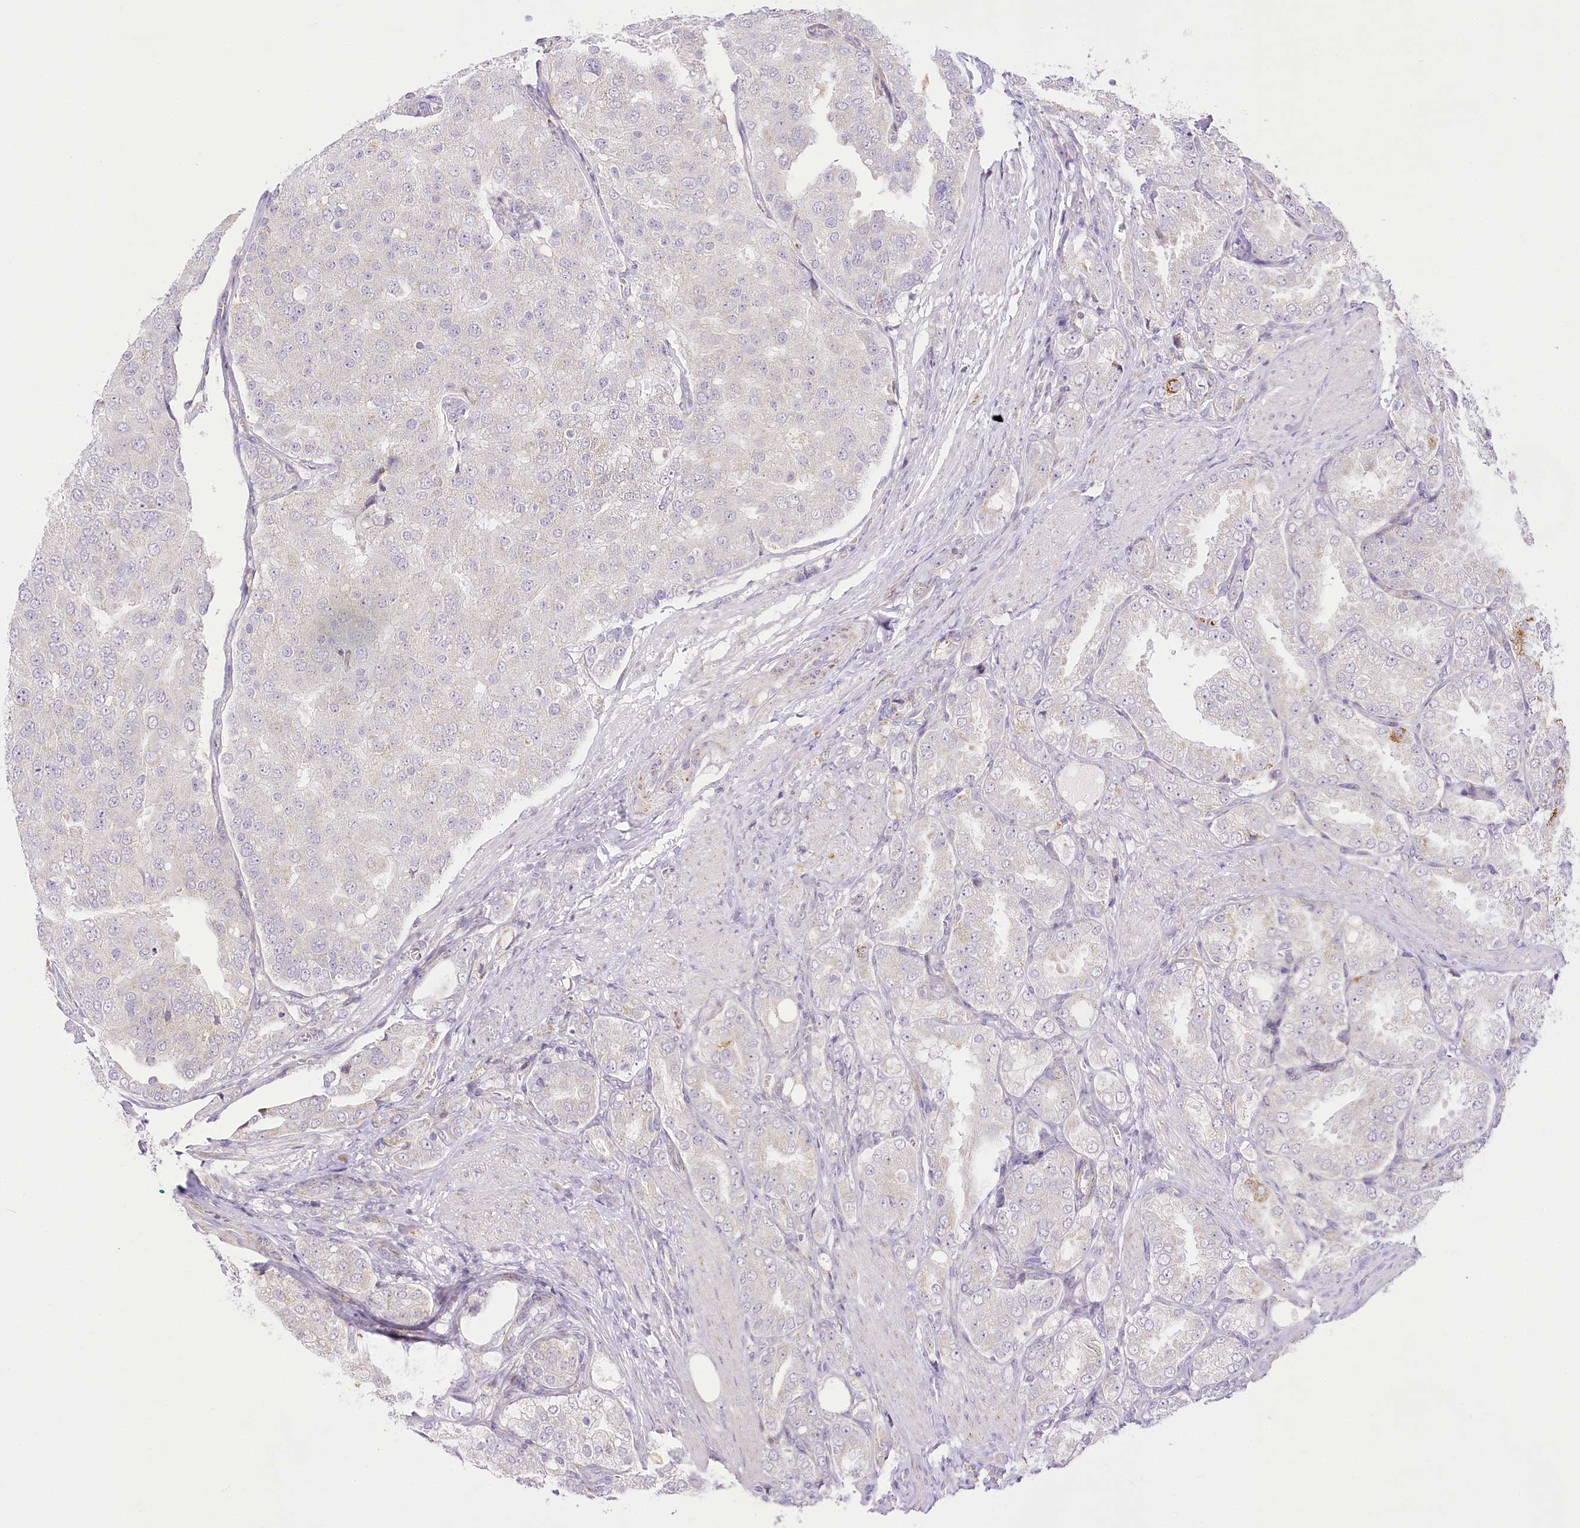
{"staining": {"intensity": "negative", "quantity": "none", "location": "none"}, "tissue": "prostate cancer", "cell_type": "Tumor cells", "image_type": "cancer", "snomed": [{"axis": "morphology", "description": "Adenocarcinoma, High grade"}, {"axis": "topography", "description": "Prostate"}], "caption": "Prostate cancer (high-grade adenocarcinoma) was stained to show a protein in brown. There is no significant staining in tumor cells.", "gene": "CCDC30", "patient": {"sex": "male", "age": 50}}